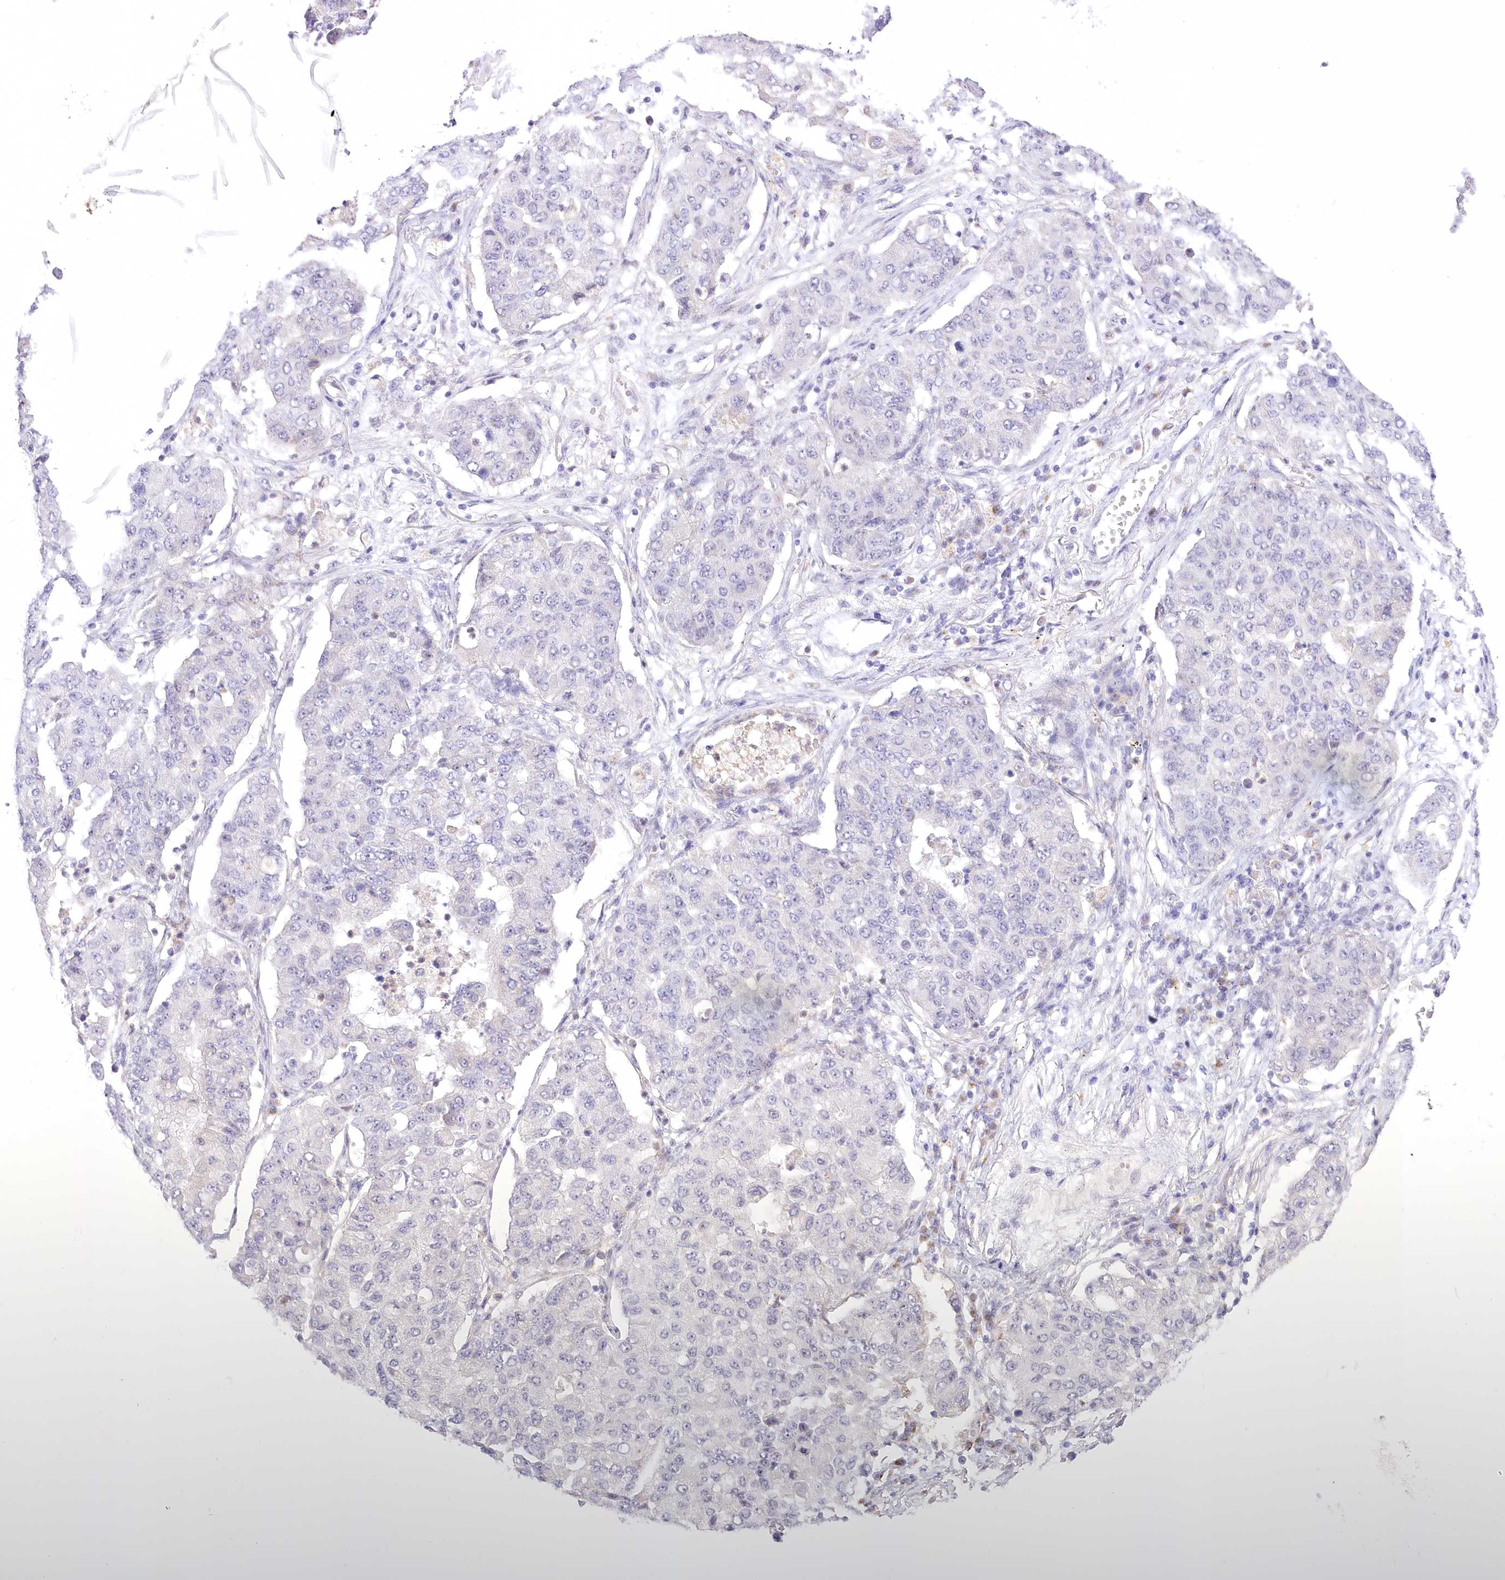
{"staining": {"intensity": "negative", "quantity": "none", "location": "none"}, "tissue": "lung cancer", "cell_type": "Tumor cells", "image_type": "cancer", "snomed": [{"axis": "morphology", "description": "Squamous cell carcinoma, NOS"}, {"axis": "topography", "description": "Lung"}], "caption": "IHC of human lung cancer (squamous cell carcinoma) displays no positivity in tumor cells. (IHC, brightfield microscopy, high magnification).", "gene": "BEND7", "patient": {"sex": "male", "age": 74}}